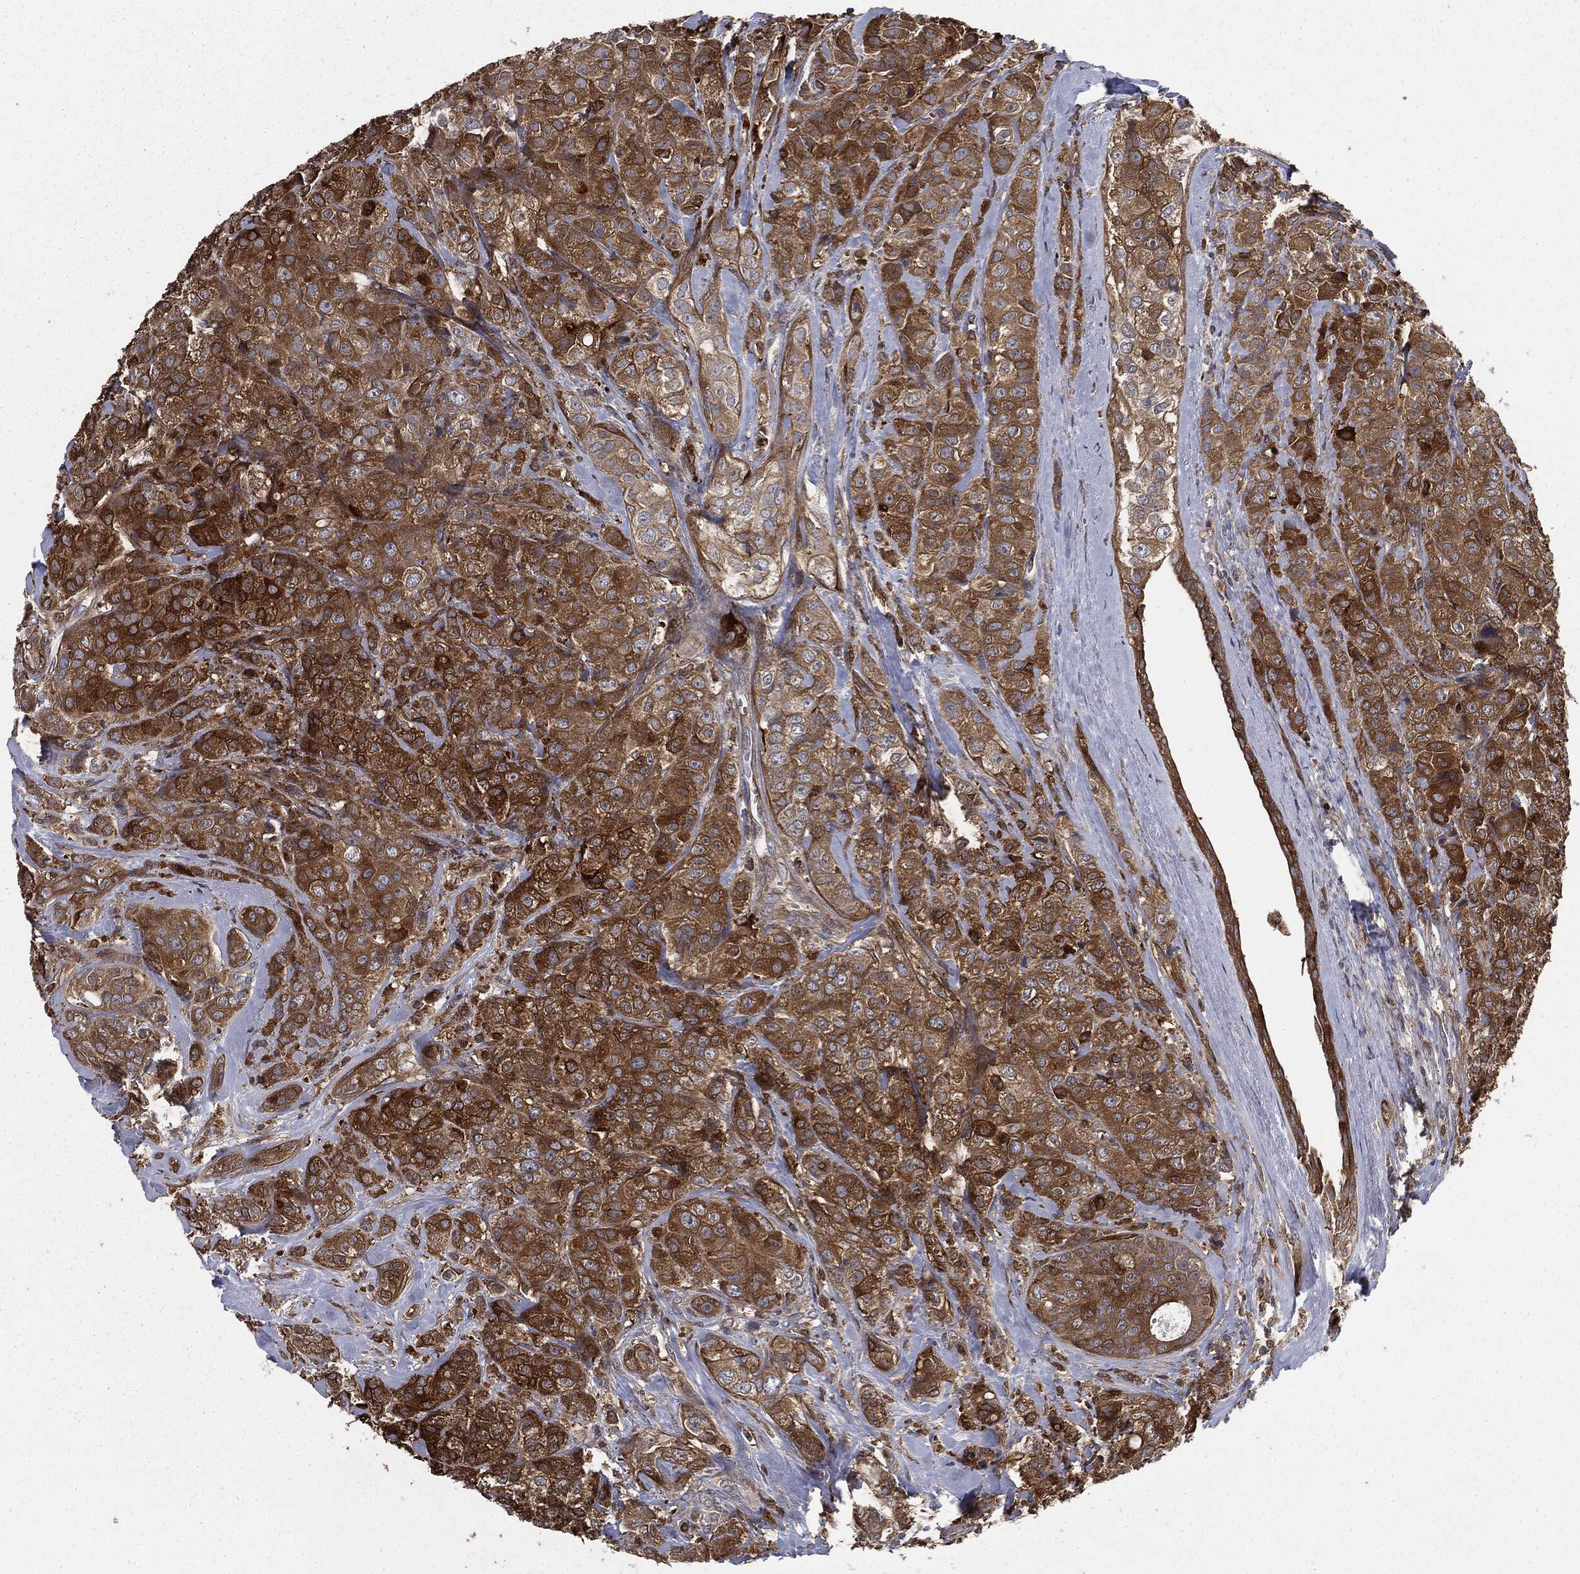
{"staining": {"intensity": "strong", "quantity": ">75%", "location": "cytoplasmic/membranous"}, "tissue": "breast cancer", "cell_type": "Tumor cells", "image_type": "cancer", "snomed": [{"axis": "morphology", "description": "Normal tissue, NOS"}, {"axis": "morphology", "description": "Duct carcinoma"}, {"axis": "topography", "description": "Breast"}], "caption": "The photomicrograph displays a brown stain indicating the presence of a protein in the cytoplasmic/membranous of tumor cells in breast infiltrating ductal carcinoma.", "gene": "GNB5", "patient": {"sex": "female", "age": 43}}